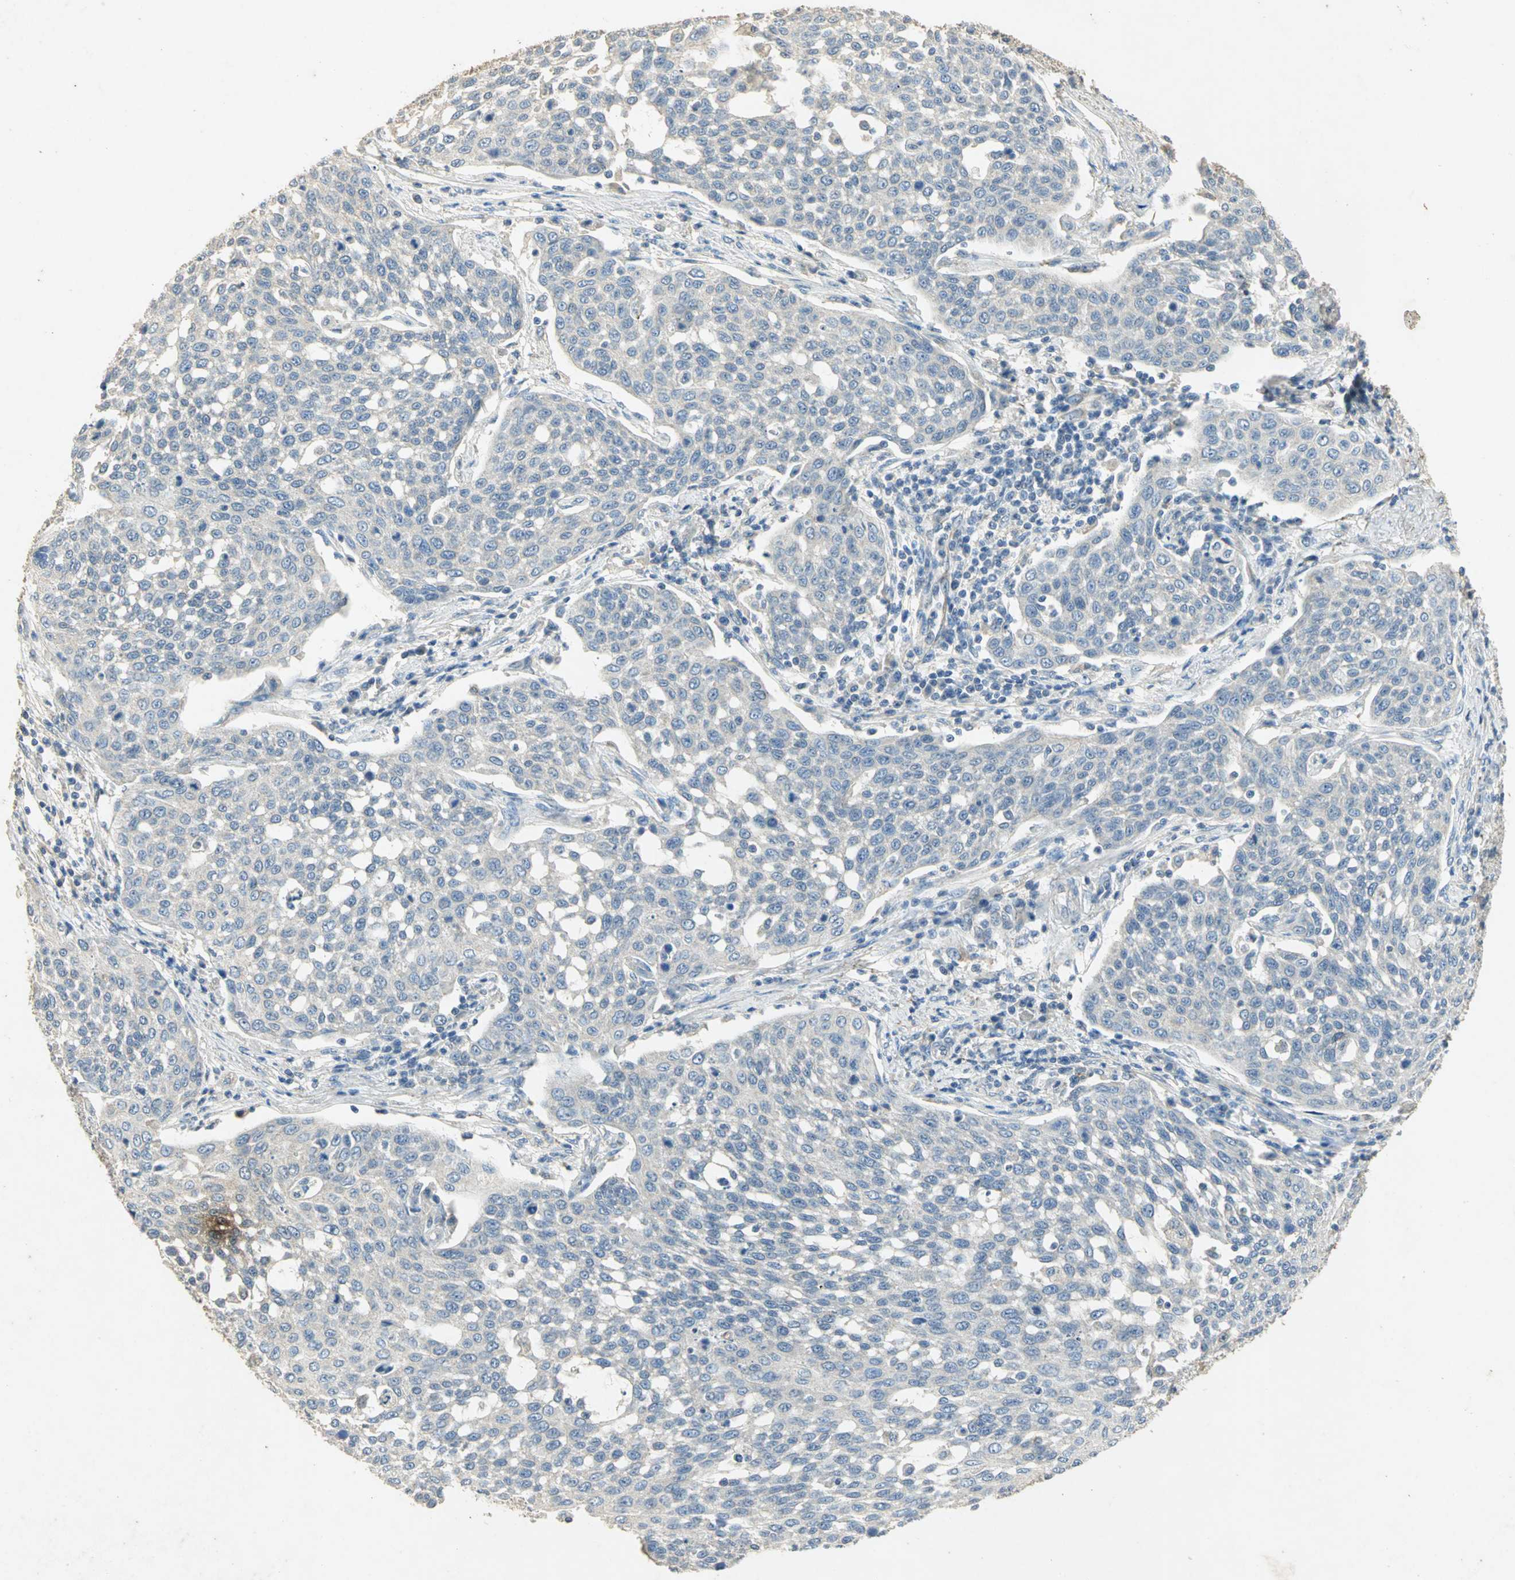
{"staining": {"intensity": "negative", "quantity": "none", "location": "none"}, "tissue": "cervical cancer", "cell_type": "Tumor cells", "image_type": "cancer", "snomed": [{"axis": "morphology", "description": "Squamous cell carcinoma, NOS"}, {"axis": "topography", "description": "Cervix"}], "caption": "Immunohistochemistry (IHC) of squamous cell carcinoma (cervical) reveals no positivity in tumor cells.", "gene": "ASB9", "patient": {"sex": "female", "age": 34}}